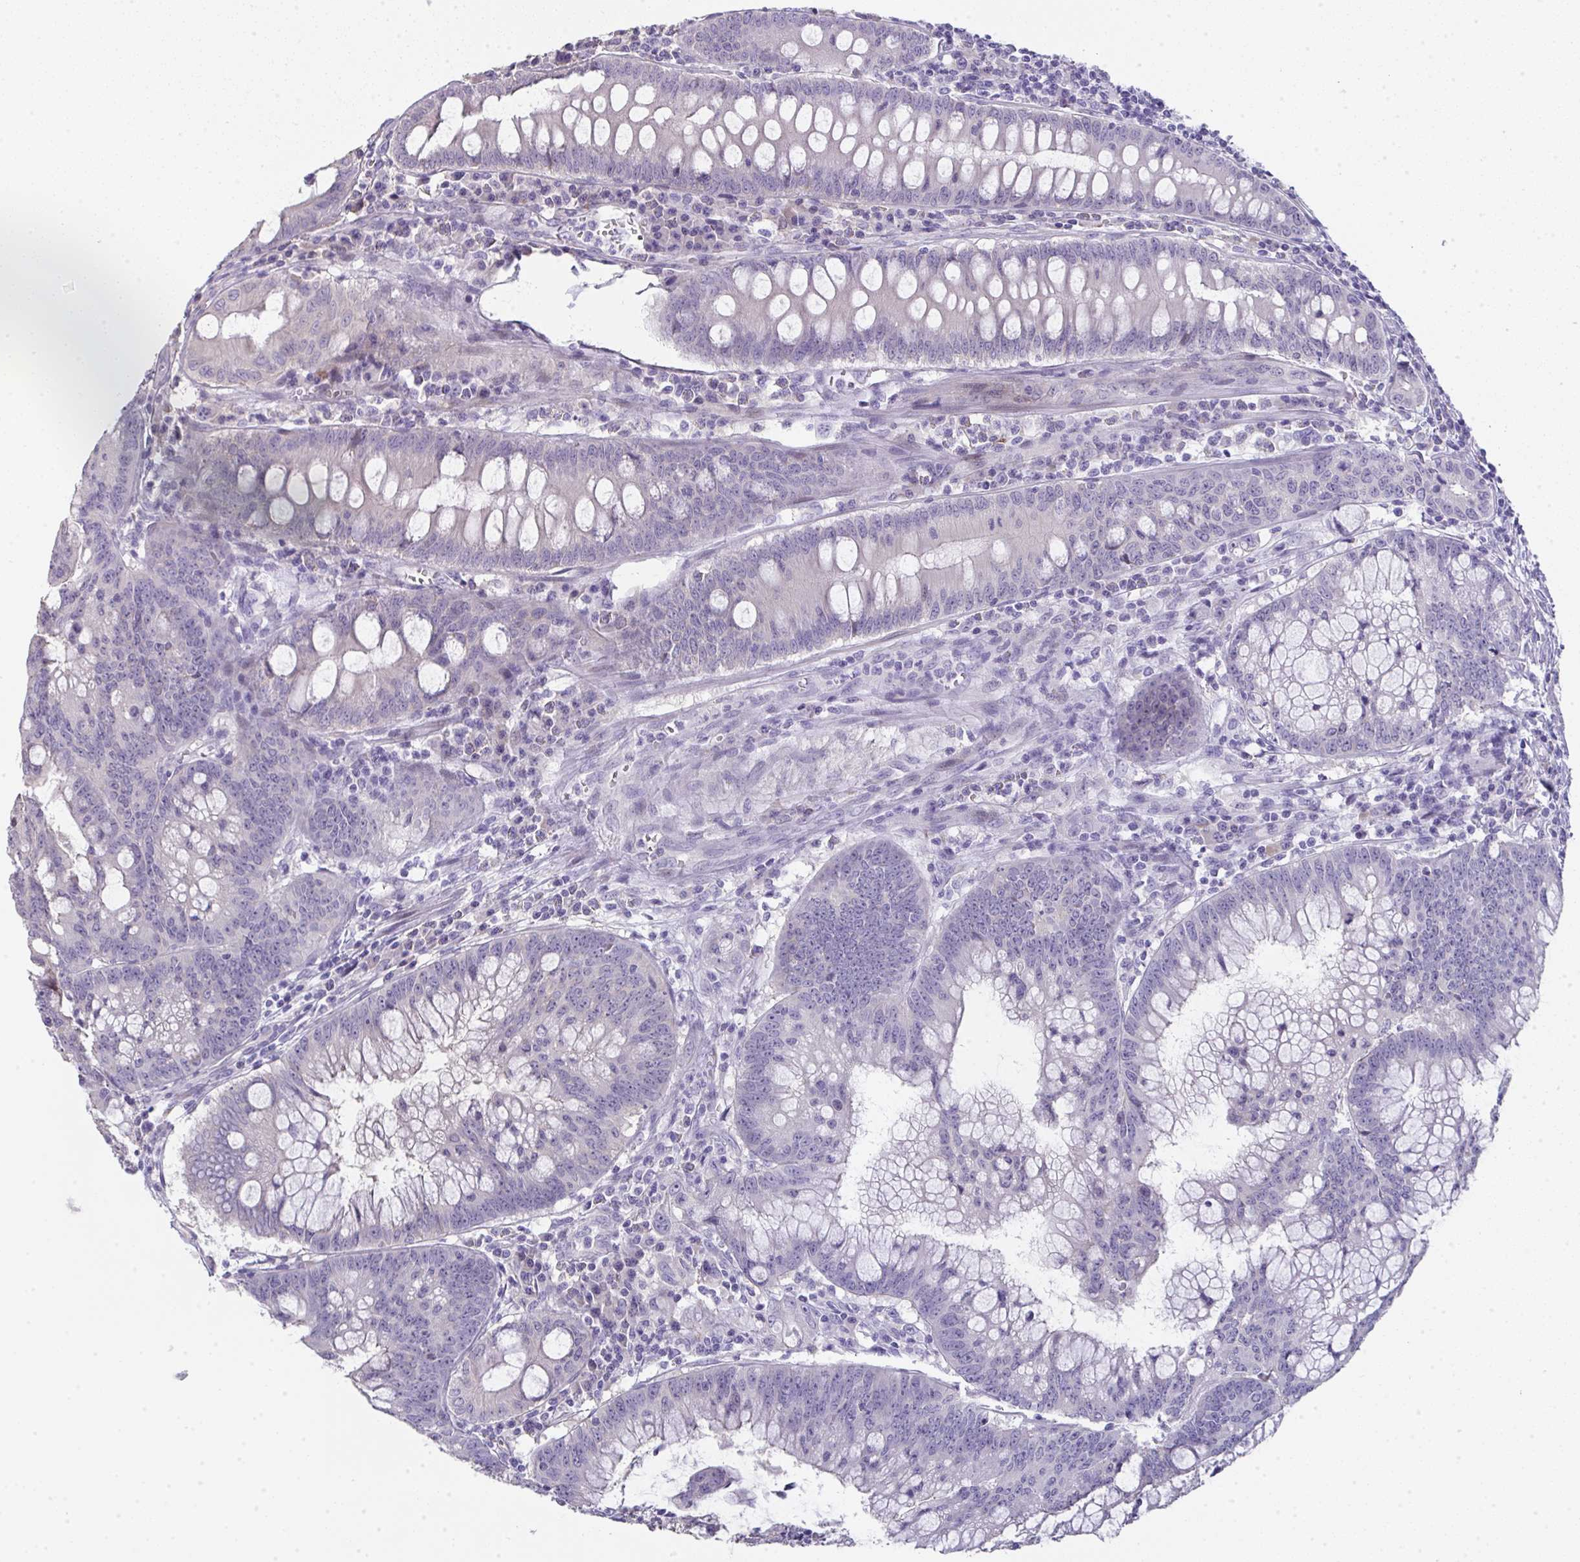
{"staining": {"intensity": "negative", "quantity": "none", "location": "none"}, "tissue": "colorectal cancer", "cell_type": "Tumor cells", "image_type": "cancer", "snomed": [{"axis": "morphology", "description": "Adenocarcinoma, NOS"}, {"axis": "topography", "description": "Colon"}], "caption": "The photomicrograph exhibits no significant staining in tumor cells of colorectal adenocarcinoma.", "gene": "GALNT16", "patient": {"sex": "male", "age": 62}}